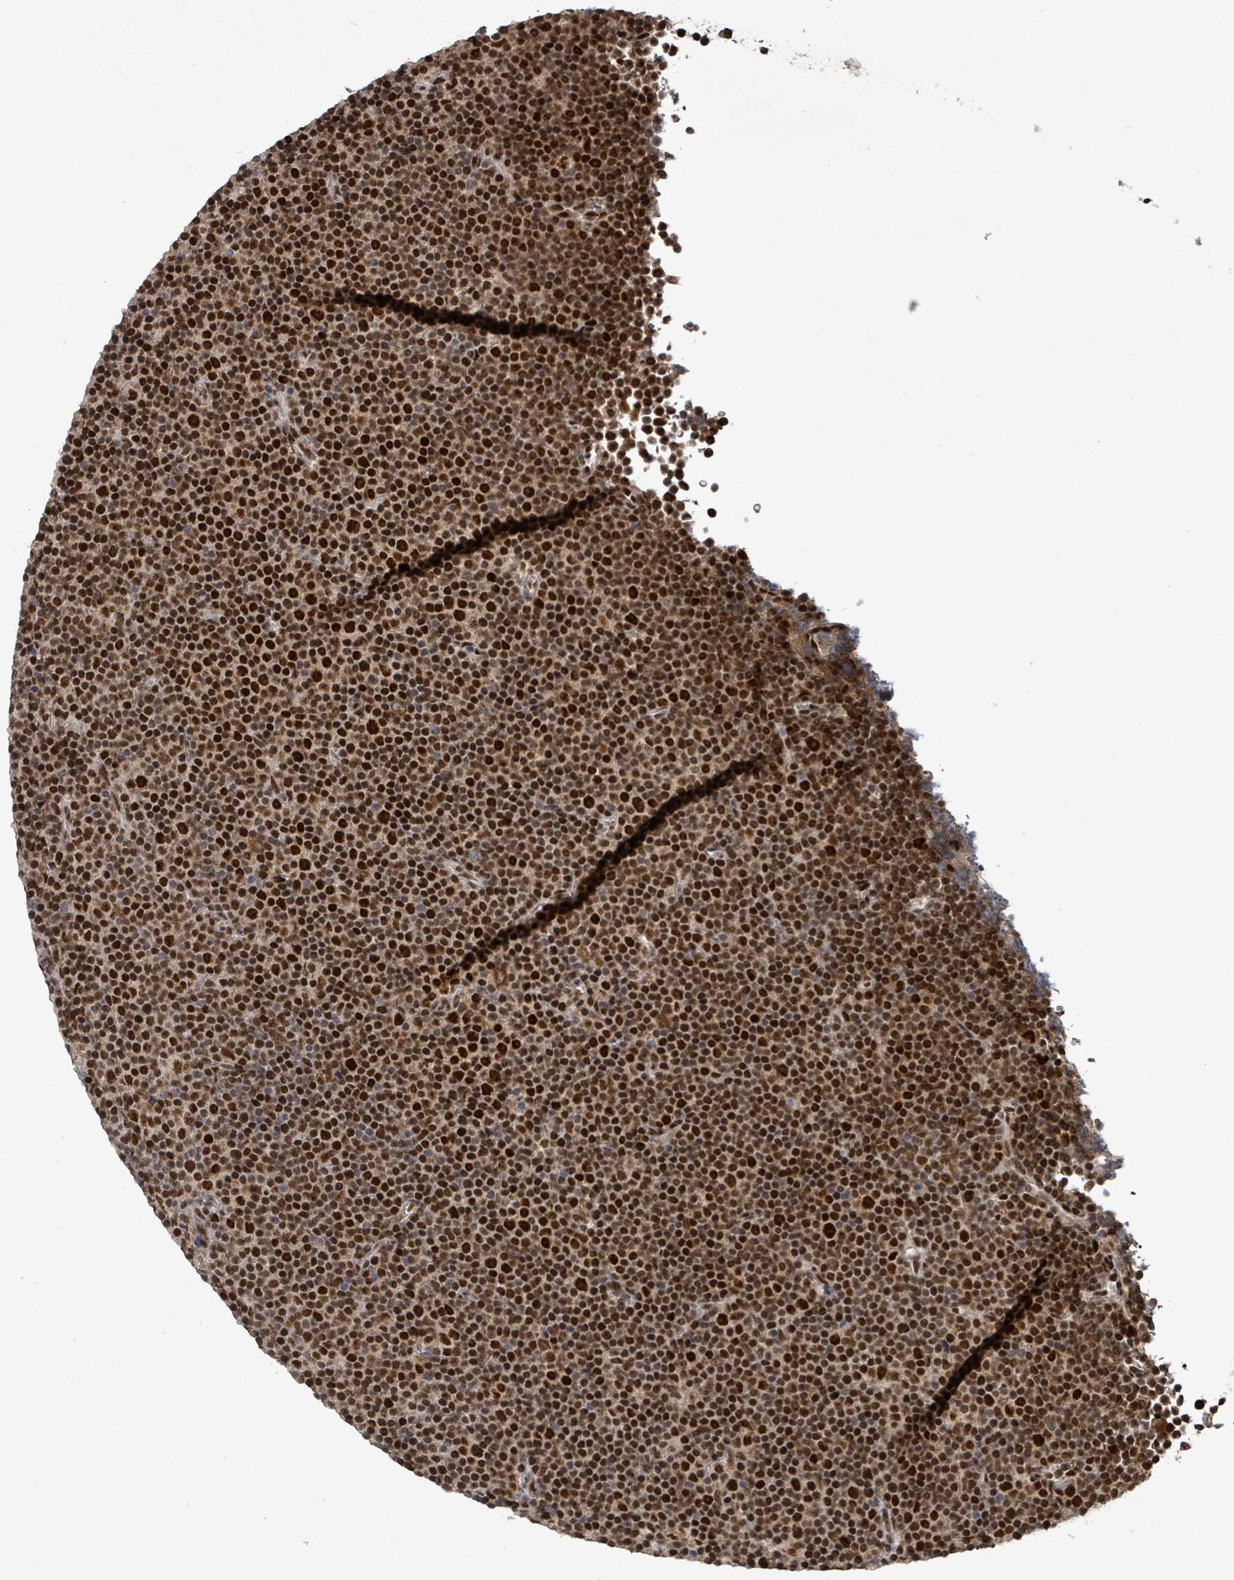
{"staining": {"intensity": "strong", "quantity": ">75%", "location": "nuclear"}, "tissue": "lymphoma", "cell_type": "Tumor cells", "image_type": "cancer", "snomed": [{"axis": "morphology", "description": "Malignant lymphoma, non-Hodgkin's type, Low grade"}, {"axis": "topography", "description": "Lymph node"}], "caption": "An immunohistochemistry (IHC) micrograph of tumor tissue is shown. Protein staining in brown labels strong nuclear positivity in low-grade malignant lymphoma, non-Hodgkin's type within tumor cells.", "gene": "PATZ1", "patient": {"sex": "female", "age": 67}}